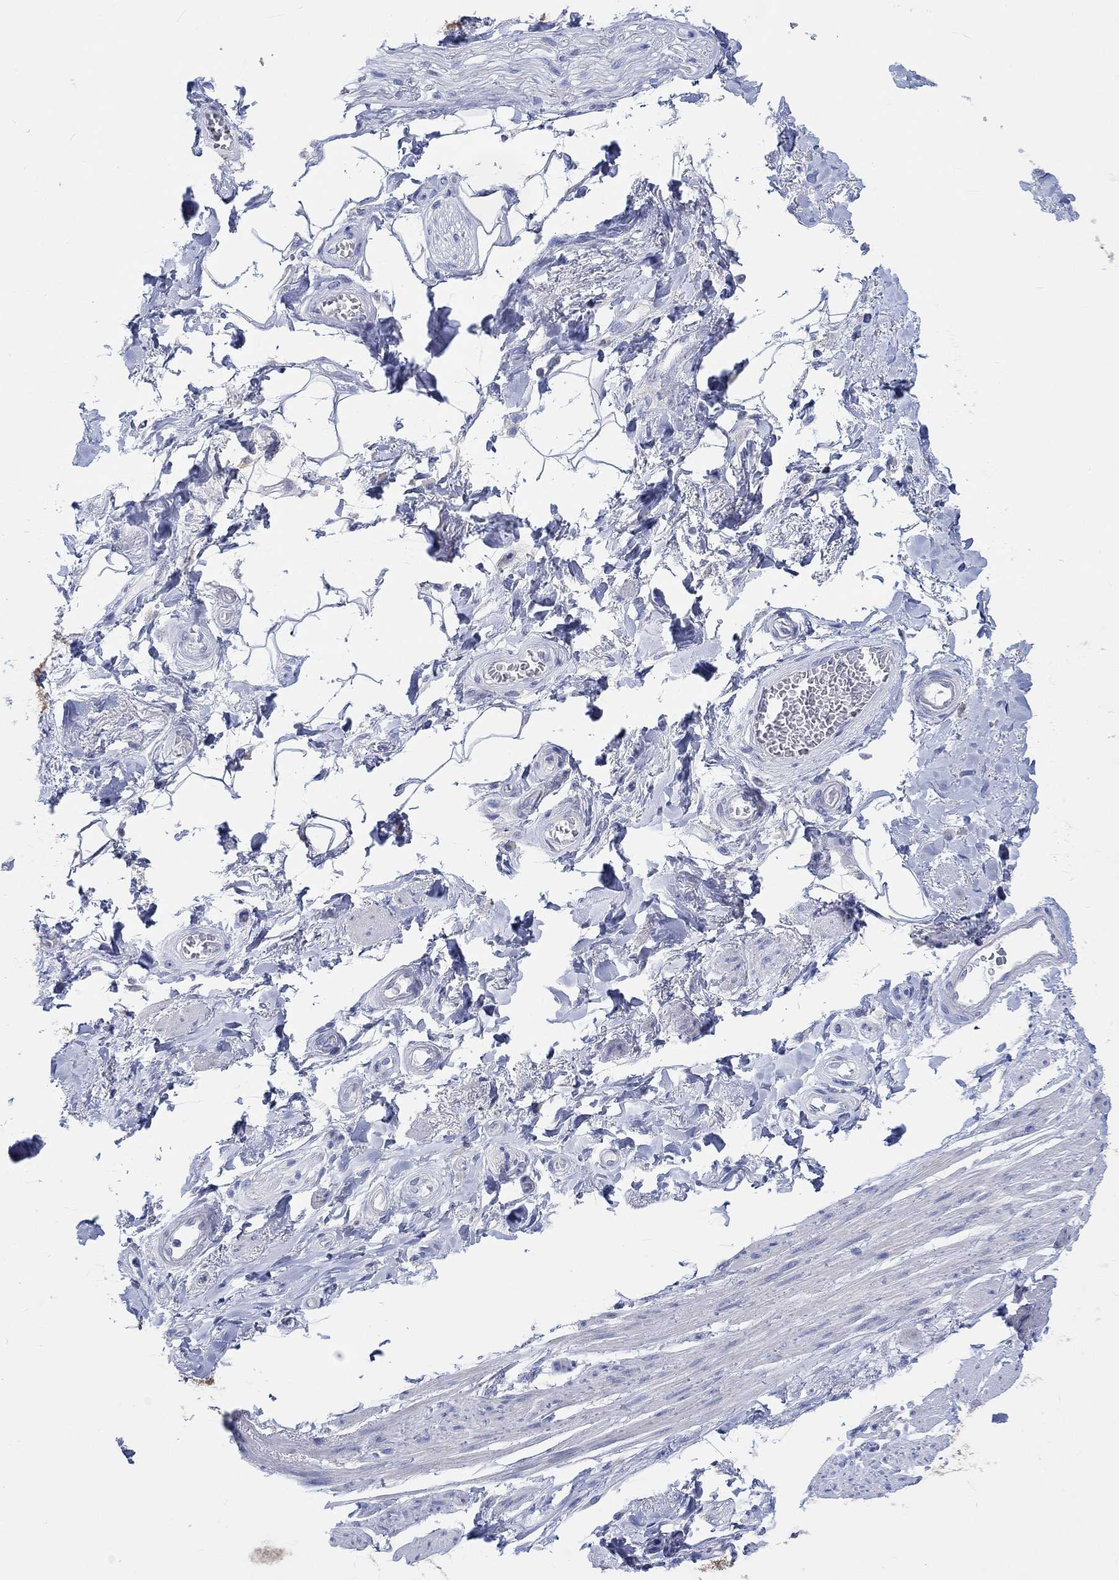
{"staining": {"intensity": "negative", "quantity": "none", "location": "none"}, "tissue": "adipose tissue", "cell_type": "Adipocytes", "image_type": "normal", "snomed": [{"axis": "morphology", "description": "Normal tissue, NOS"}, {"axis": "topography", "description": "Skeletal muscle"}, {"axis": "topography", "description": "Anal"}, {"axis": "topography", "description": "Peripheral nerve tissue"}], "caption": "Immunohistochemical staining of benign human adipose tissue displays no significant expression in adipocytes.", "gene": "REEP6", "patient": {"sex": "male", "age": 53}}